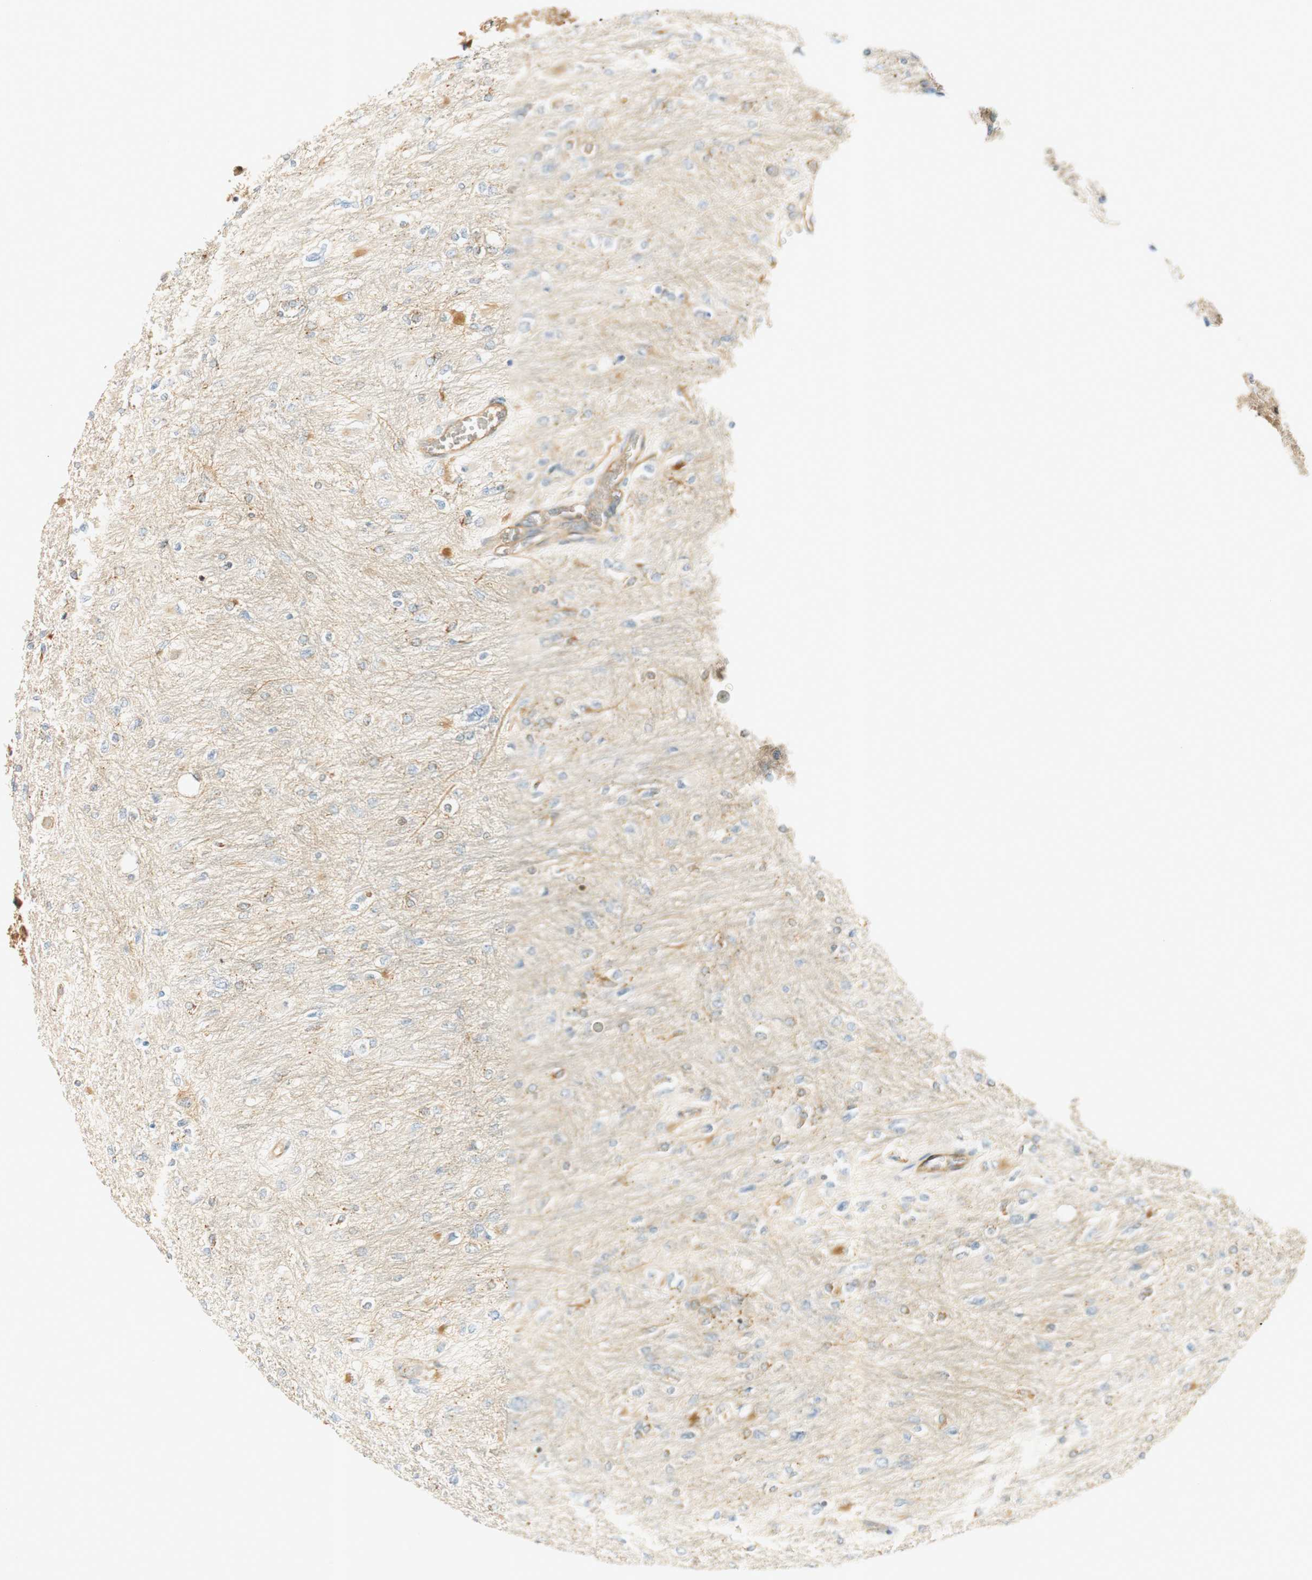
{"staining": {"intensity": "weak", "quantity": "<25%", "location": "cytoplasmic/membranous"}, "tissue": "glioma", "cell_type": "Tumor cells", "image_type": "cancer", "snomed": [{"axis": "morphology", "description": "Glioma, malignant, High grade"}, {"axis": "topography", "description": "Cerebral cortex"}], "caption": "This is a micrograph of IHC staining of malignant high-grade glioma, which shows no positivity in tumor cells. The staining is performed using DAB (3,3'-diaminobenzidine) brown chromogen with nuclei counter-stained in using hematoxylin.", "gene": "STOM", "patient": {"sex": "female", "age": 36}}